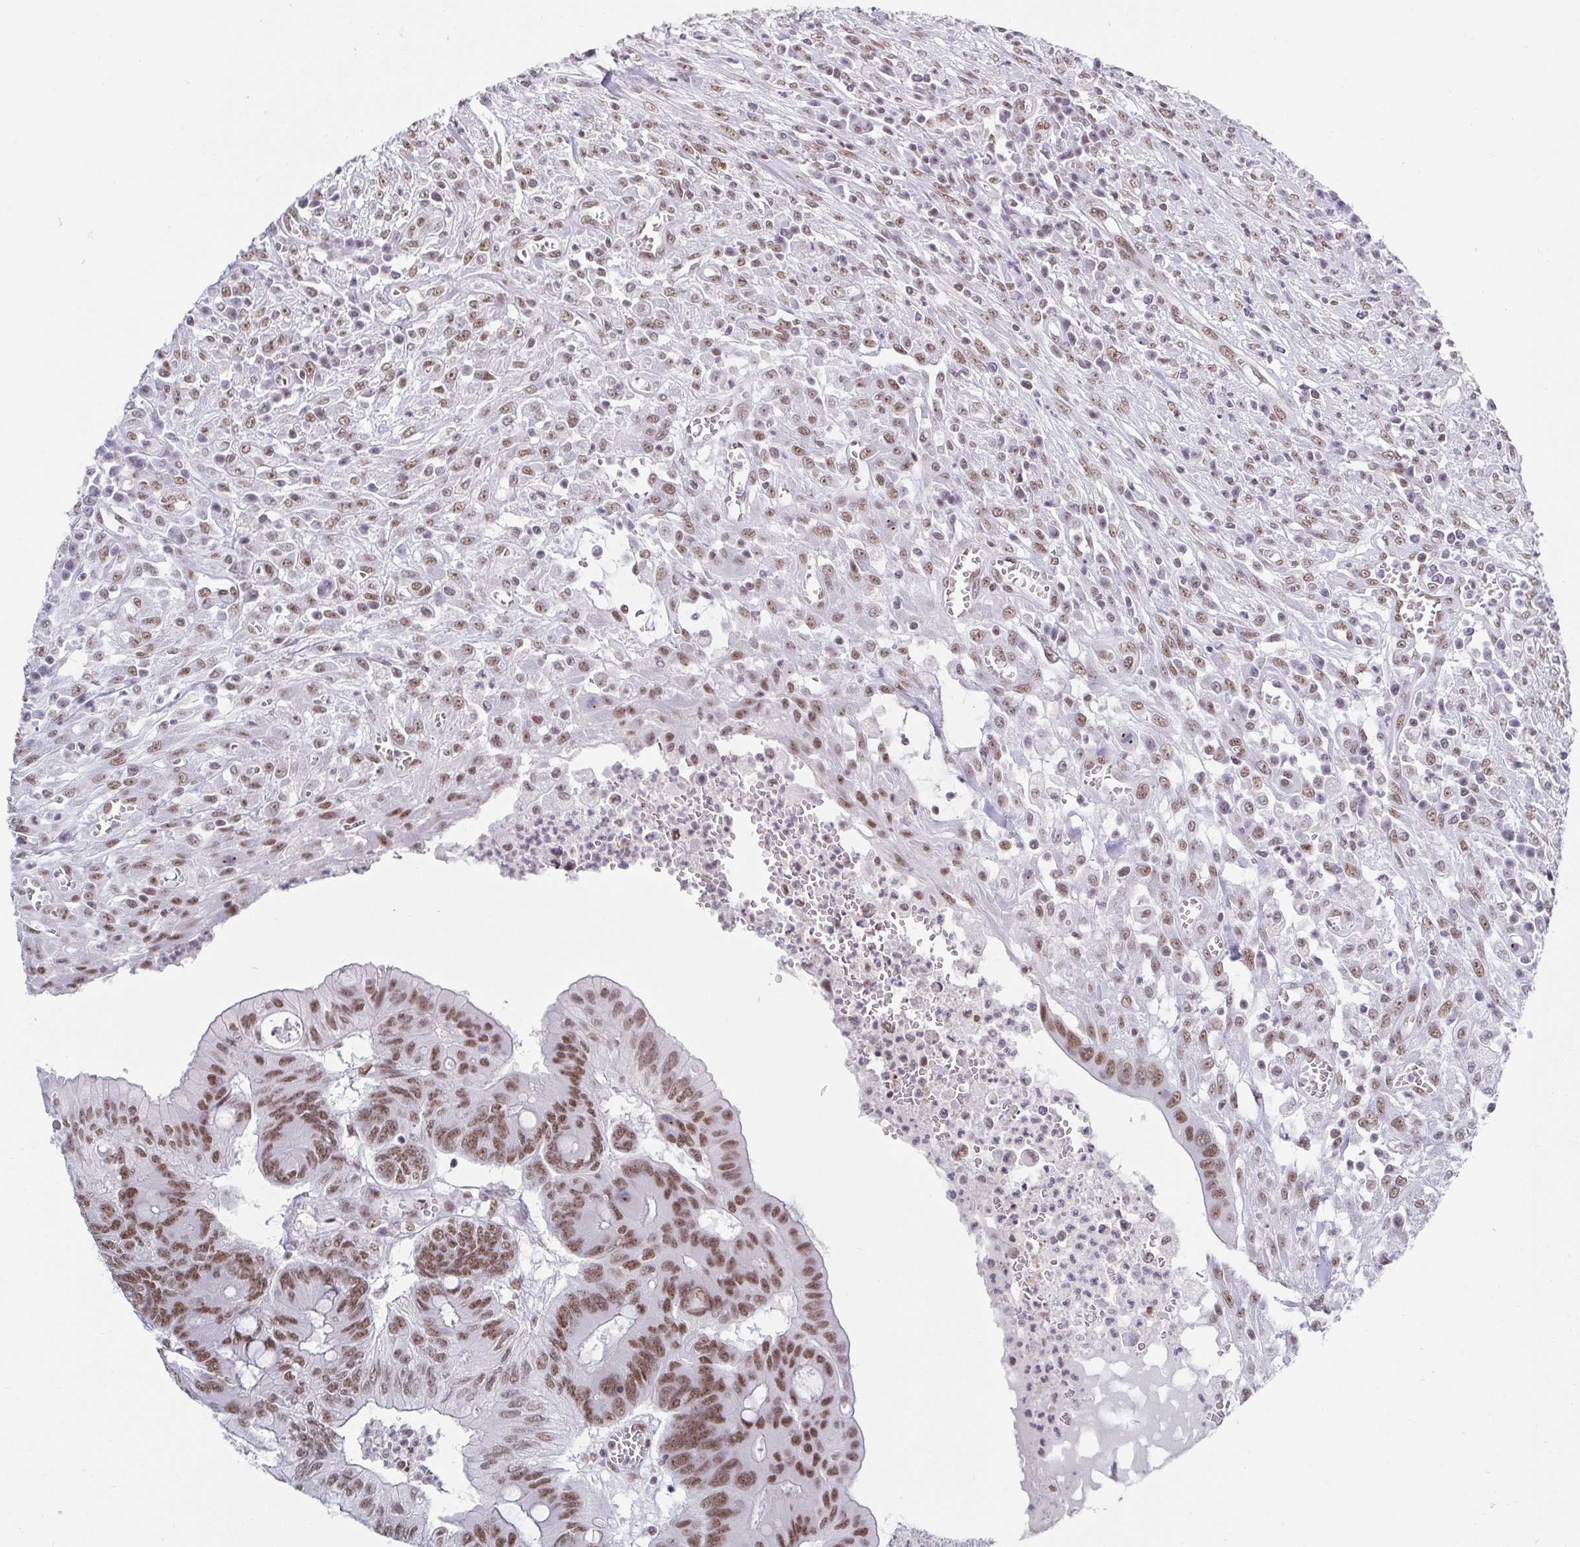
{"staining": {"intensity": "moderate", "quantity": ">75%", "location": "nuclear"}, "tissue": "colorectal cancer", "cell_type": "Tumor cells", "image_type": "cancer", "snomed": [{"axis": "morphology", "description": "Adenocarcinoma, NOS"}, {"axis": "topography", "description": "Colon"}], "caption": "This is a histology image of immunohistochemistry staining of colorectal cancer, which shows moderate expression in the nuclear of tumor cells.", "gene": "SLC7A10", "patient": {"sex": "male", "age": 65}}